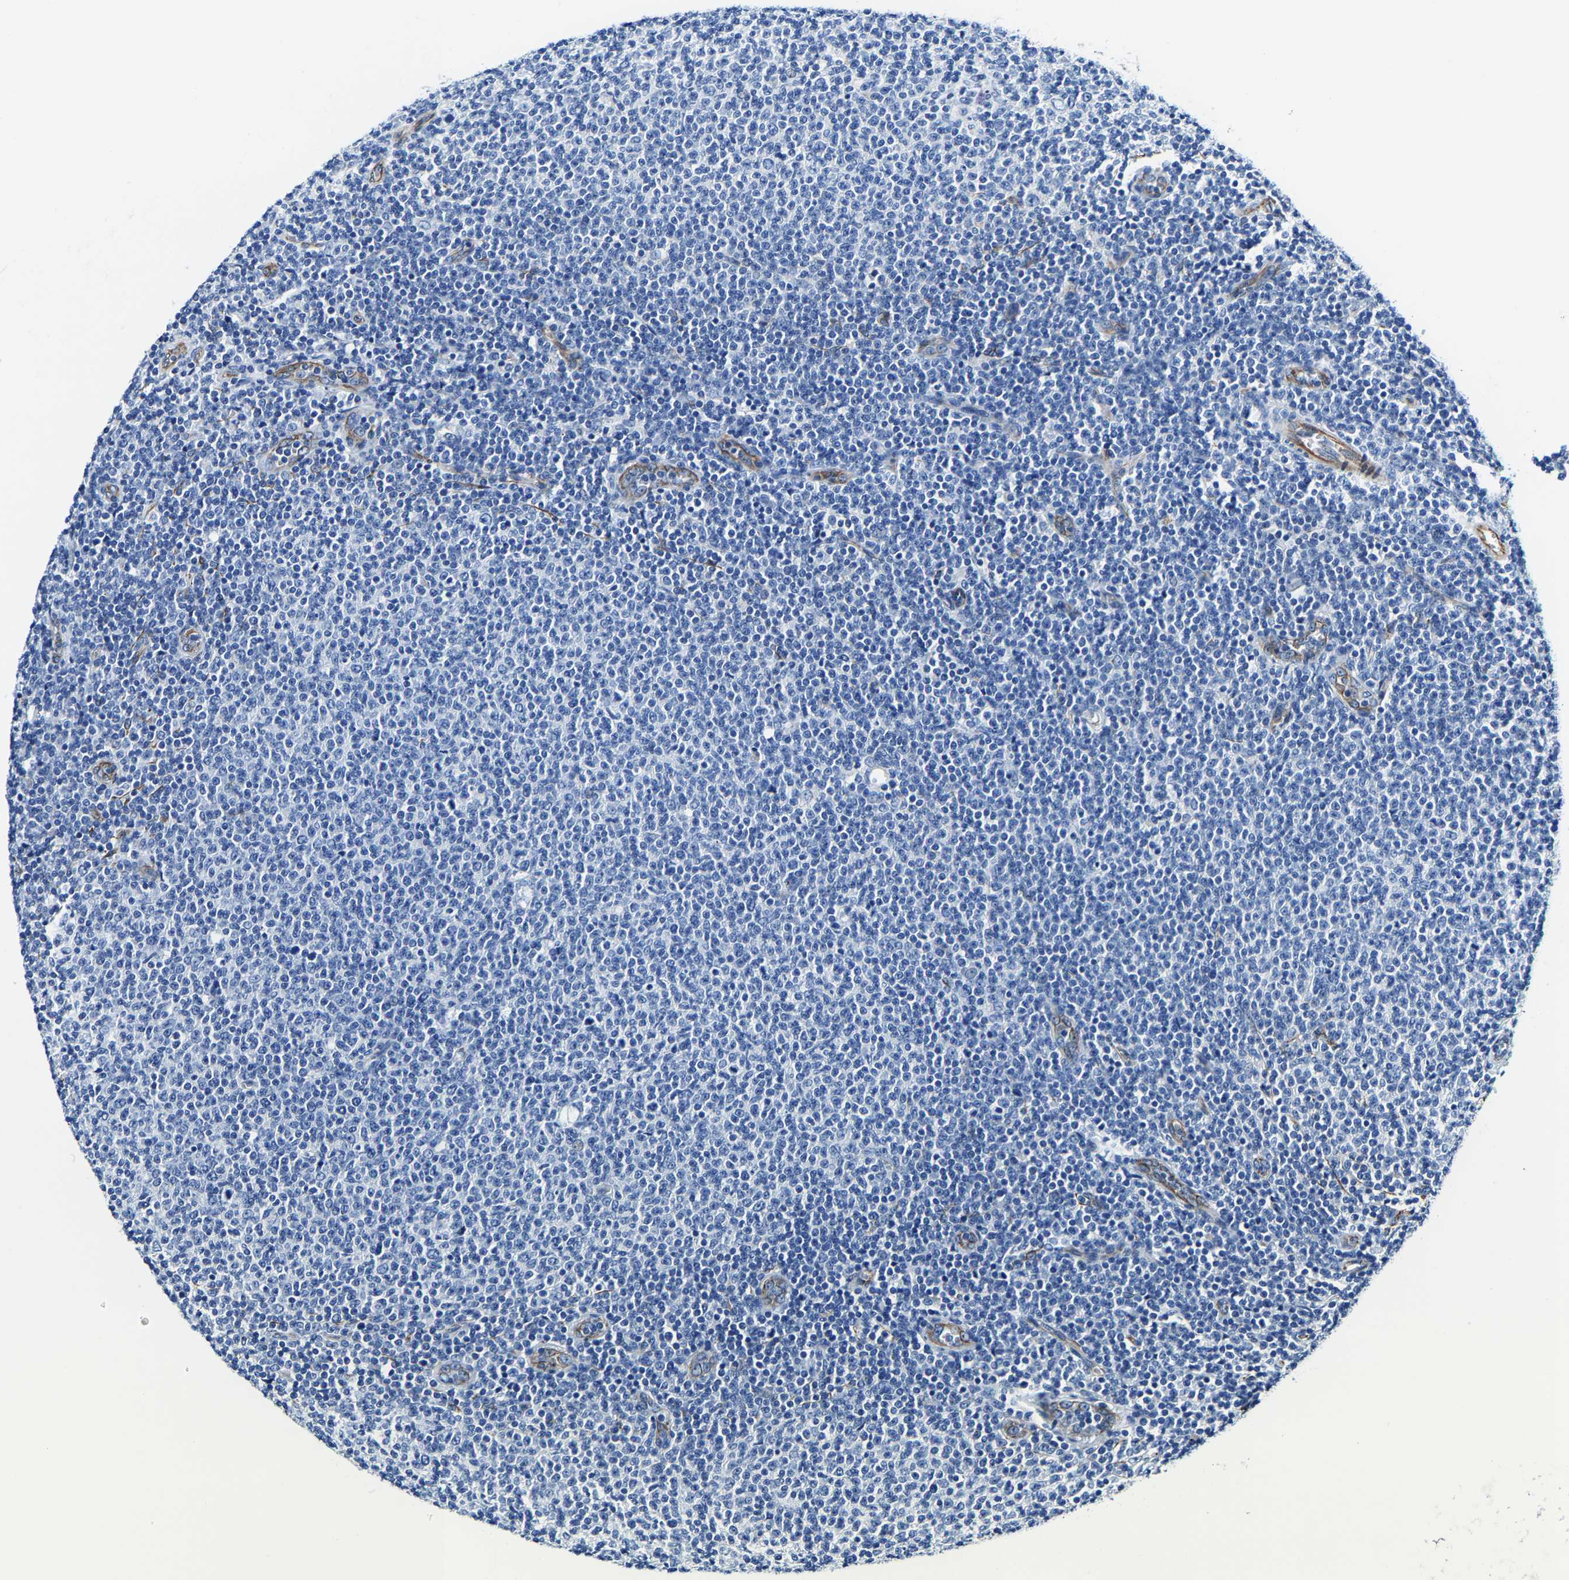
{"staining": {"intensity": "negative", "quantity": "none", "location": "none"}, "tissue": "lymphoma", "cell_type": "Tumor cells", "image_type": "cancer", "snomed": [{"axis": "morphology", "description": "Malignant lymphoma, non-Hodgkin's type, Low grade"}, {"axis": "topography", "description": "Lymph node"}], "caption": "Immunohistochemistry of malignant lymphoma, non-Hodgkin's type (low-grade) demonstrates no positivity in tumor cells.", "gene": "MMEL1", "patient": {"sex": "male", "age": 66}}